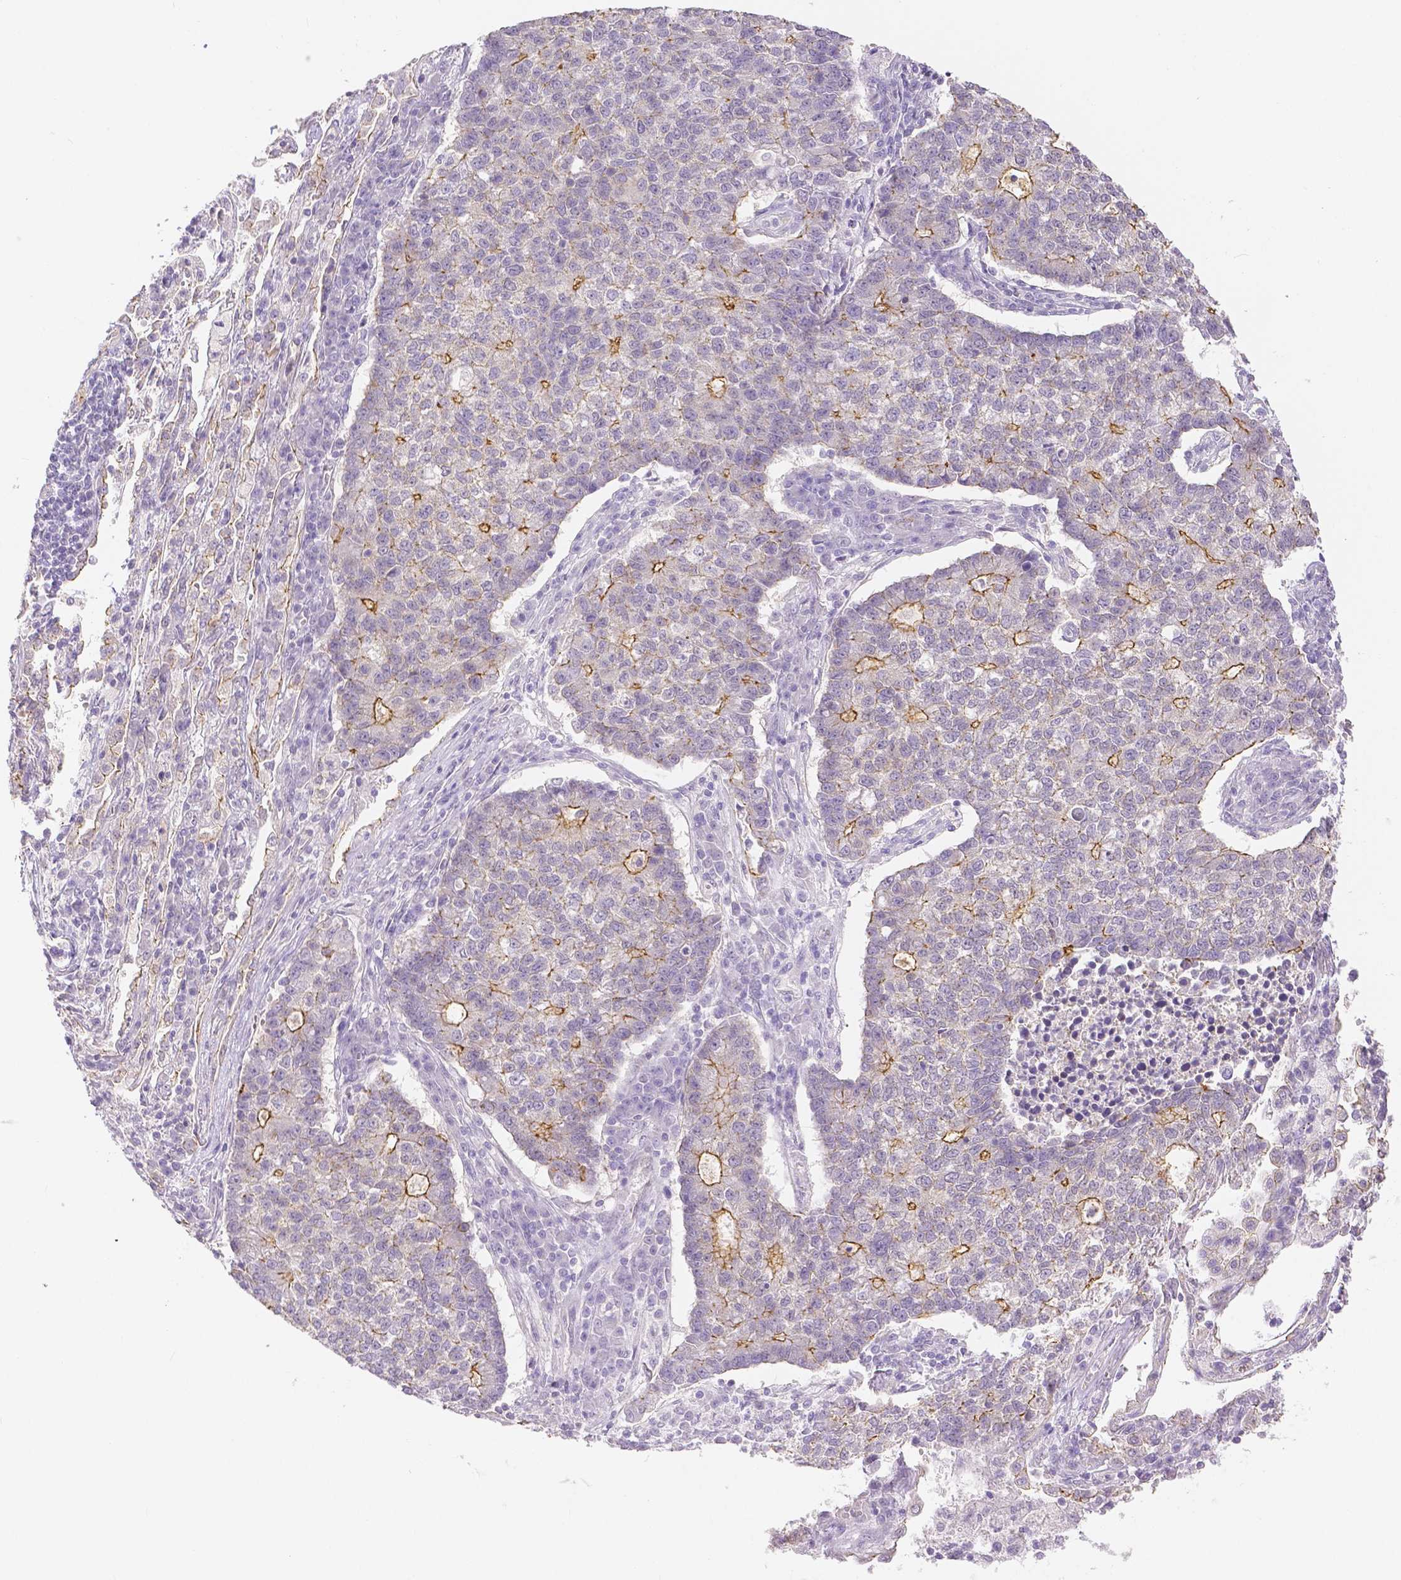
{"staining": {"intensity": "moderate", "quantity": "<25%", "location": "cytoplasmic/membranous"}, "tissue": "lung cancer", "cell_type": "Tumor cells", "image_type": "cancer", "snomed": [{"axis": "morphology", "description": "Adenocarcinoma, NOS"}, {"axis": "topography", "description": "Lung"}], "caption": "Approximately <25% of tumor cells in human lung adenocarcinoma demonstrate moderate cytoplasmic/membranous protein expression as visualized by brown immunohistochemical staining.", "gene": "OCLN", "patient": {"sex": "male", "age": 57}}